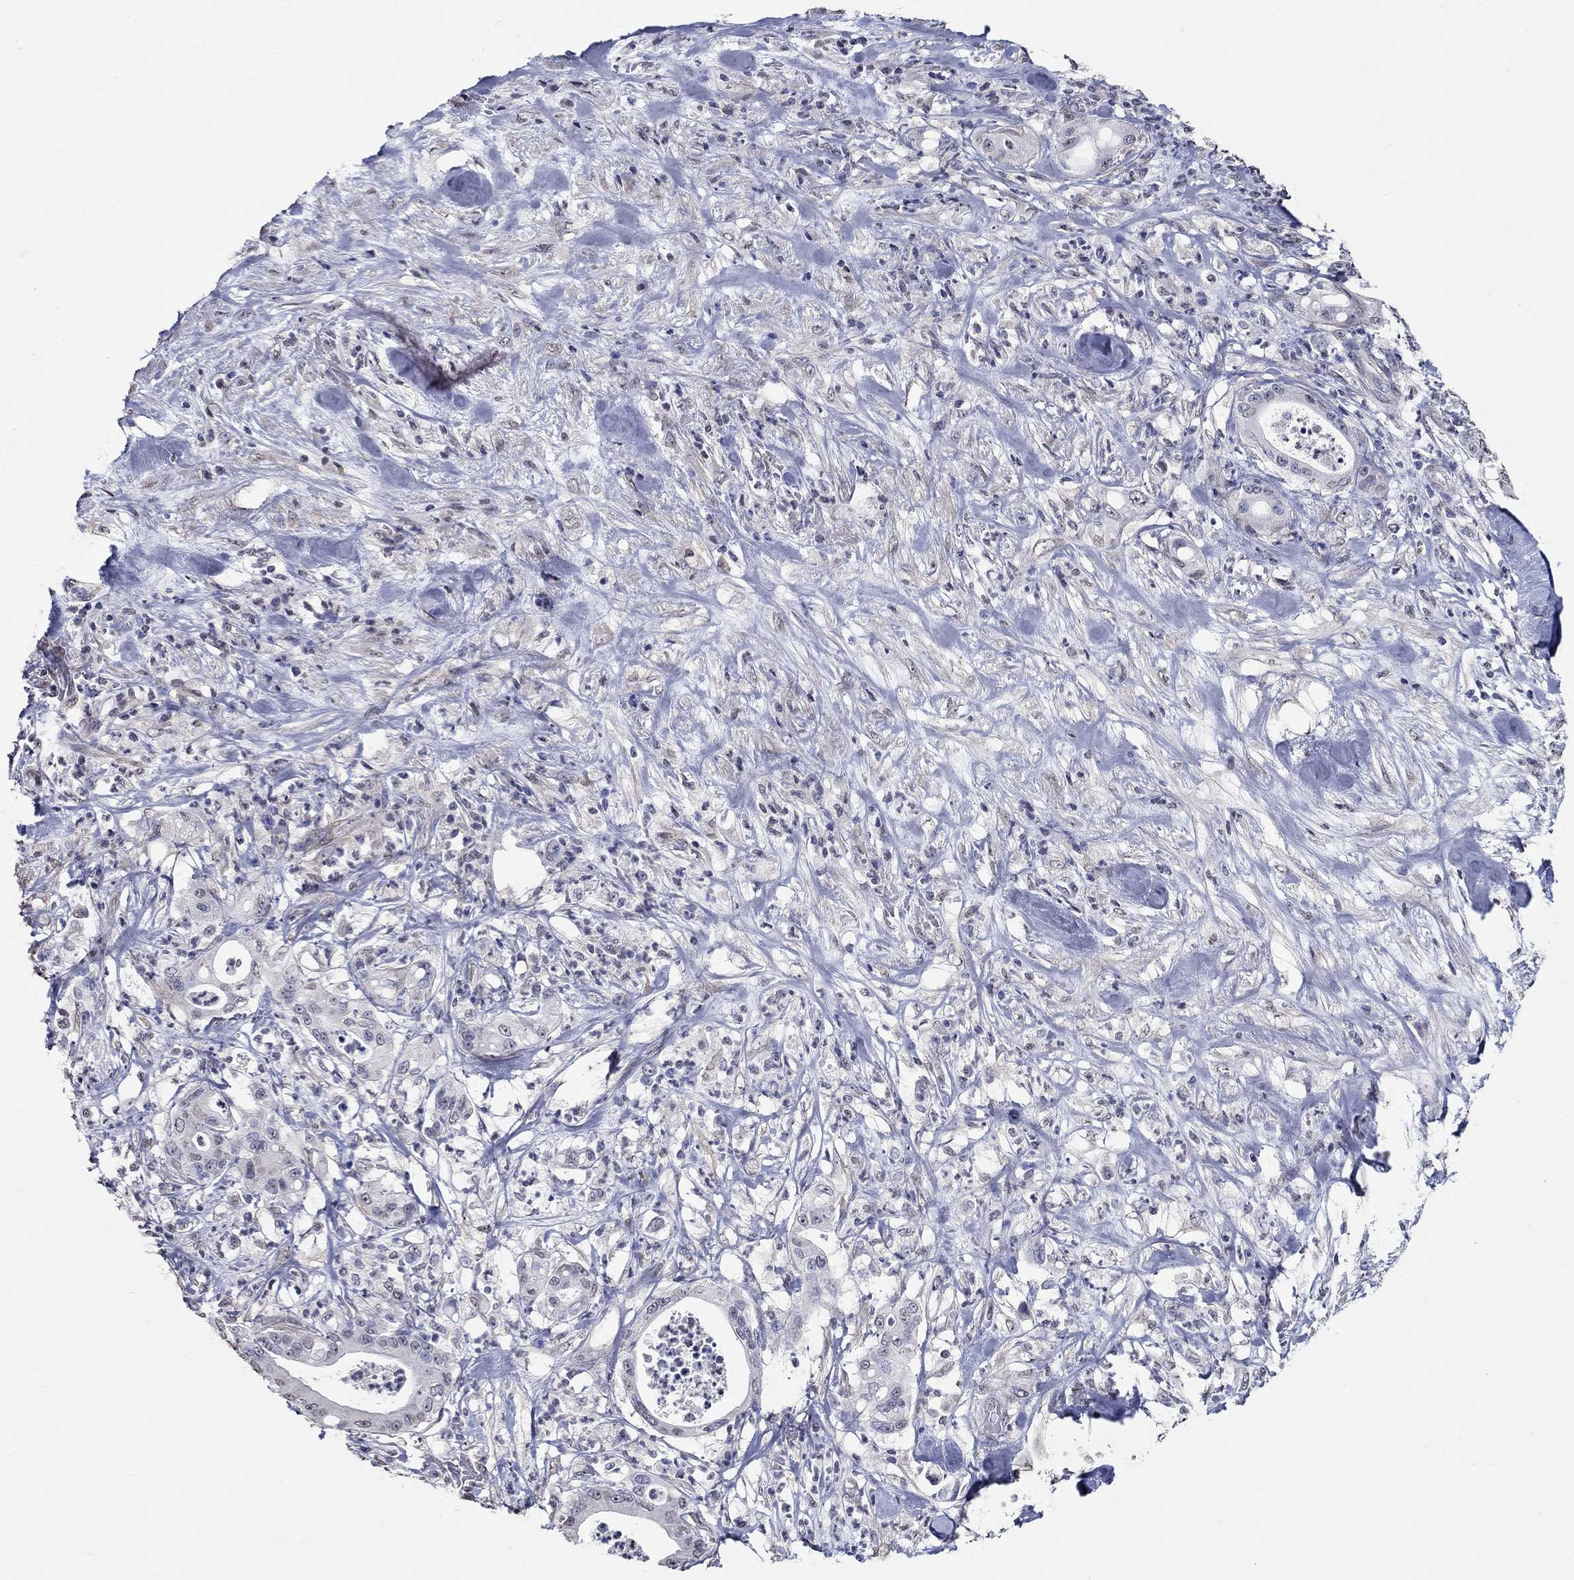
{"staining": {"intensity": "negative", "quantity": "none", "location": "none"}, "tissue": "pancreatic cancer", "cell_type": "Tumor cells", "image_type": "cancer", "snomed": [{"axis": "morphology", "description": "Adenocarcinoma, NOS"}, {"axis": "topography", "description": "Pancreas"}], "caption": "The IHC image has no significant staining in tumor cells of adenocarcinoma (pancreatic) tissue. The staining is performed using DAB (3,3'-diaminobenzidine) brown chromogen with nuclei counter-stained in using hematoxylin.", "gene": "PDE1B", "patient": {"sex": "male", "age": 71}}